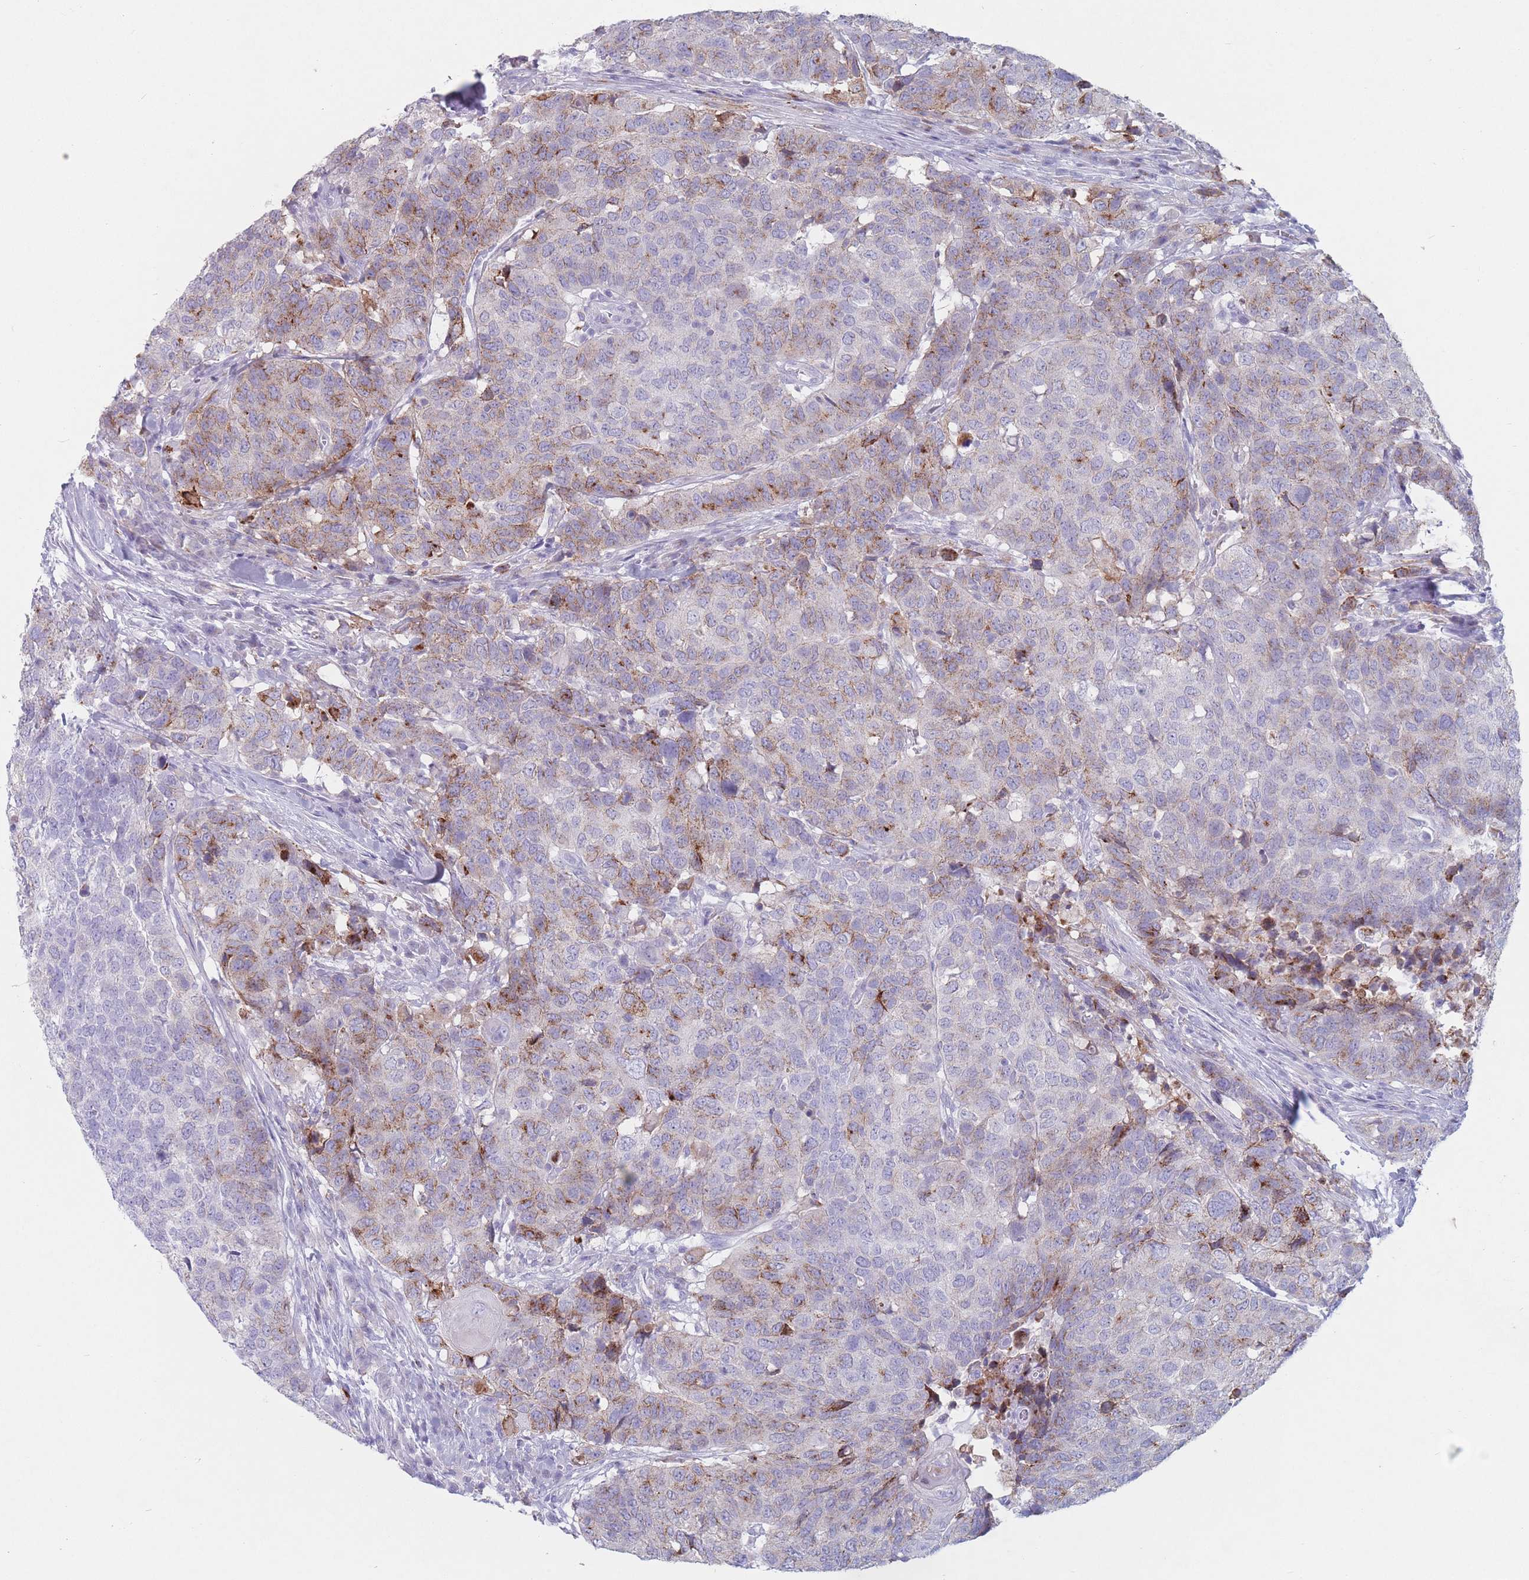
{"staining": {"intensity": "moderate", "quantity": "<25%", "location": "cytoplasmic/membranous"}, "tissue": "head and neck cancer", "cell_type": "Tumor cells", "image_type": "cancer", "snomed": [{"axis": "morphology", "description": "Normal tissue, NOS"}, {"axis": "morphology", "description": "Squamous cell carcinoma, NOS"}, {"axis": "topography", "description": "Skeletal muscle"}, {"axis": "topography", "description": "Vascular tissue"}, {"axis": "topography", "description": "Peripheral nerve tissue"}, {"axis": "topography", "description": "Head-Neck"}], "caption": "Head and neck squamous cell carcinoma was stained to show a protein in brown. There is low levels of moderate cytoplasmic/membranous positivity in approximately <25% of tumor cells. (DAB (3,3'-diaminobenzidine) IHC, brown staining for protein, blue staining for nuclei).", "gene": "ST3GAL5", "patient": {"sex": "male", "age": 66}}